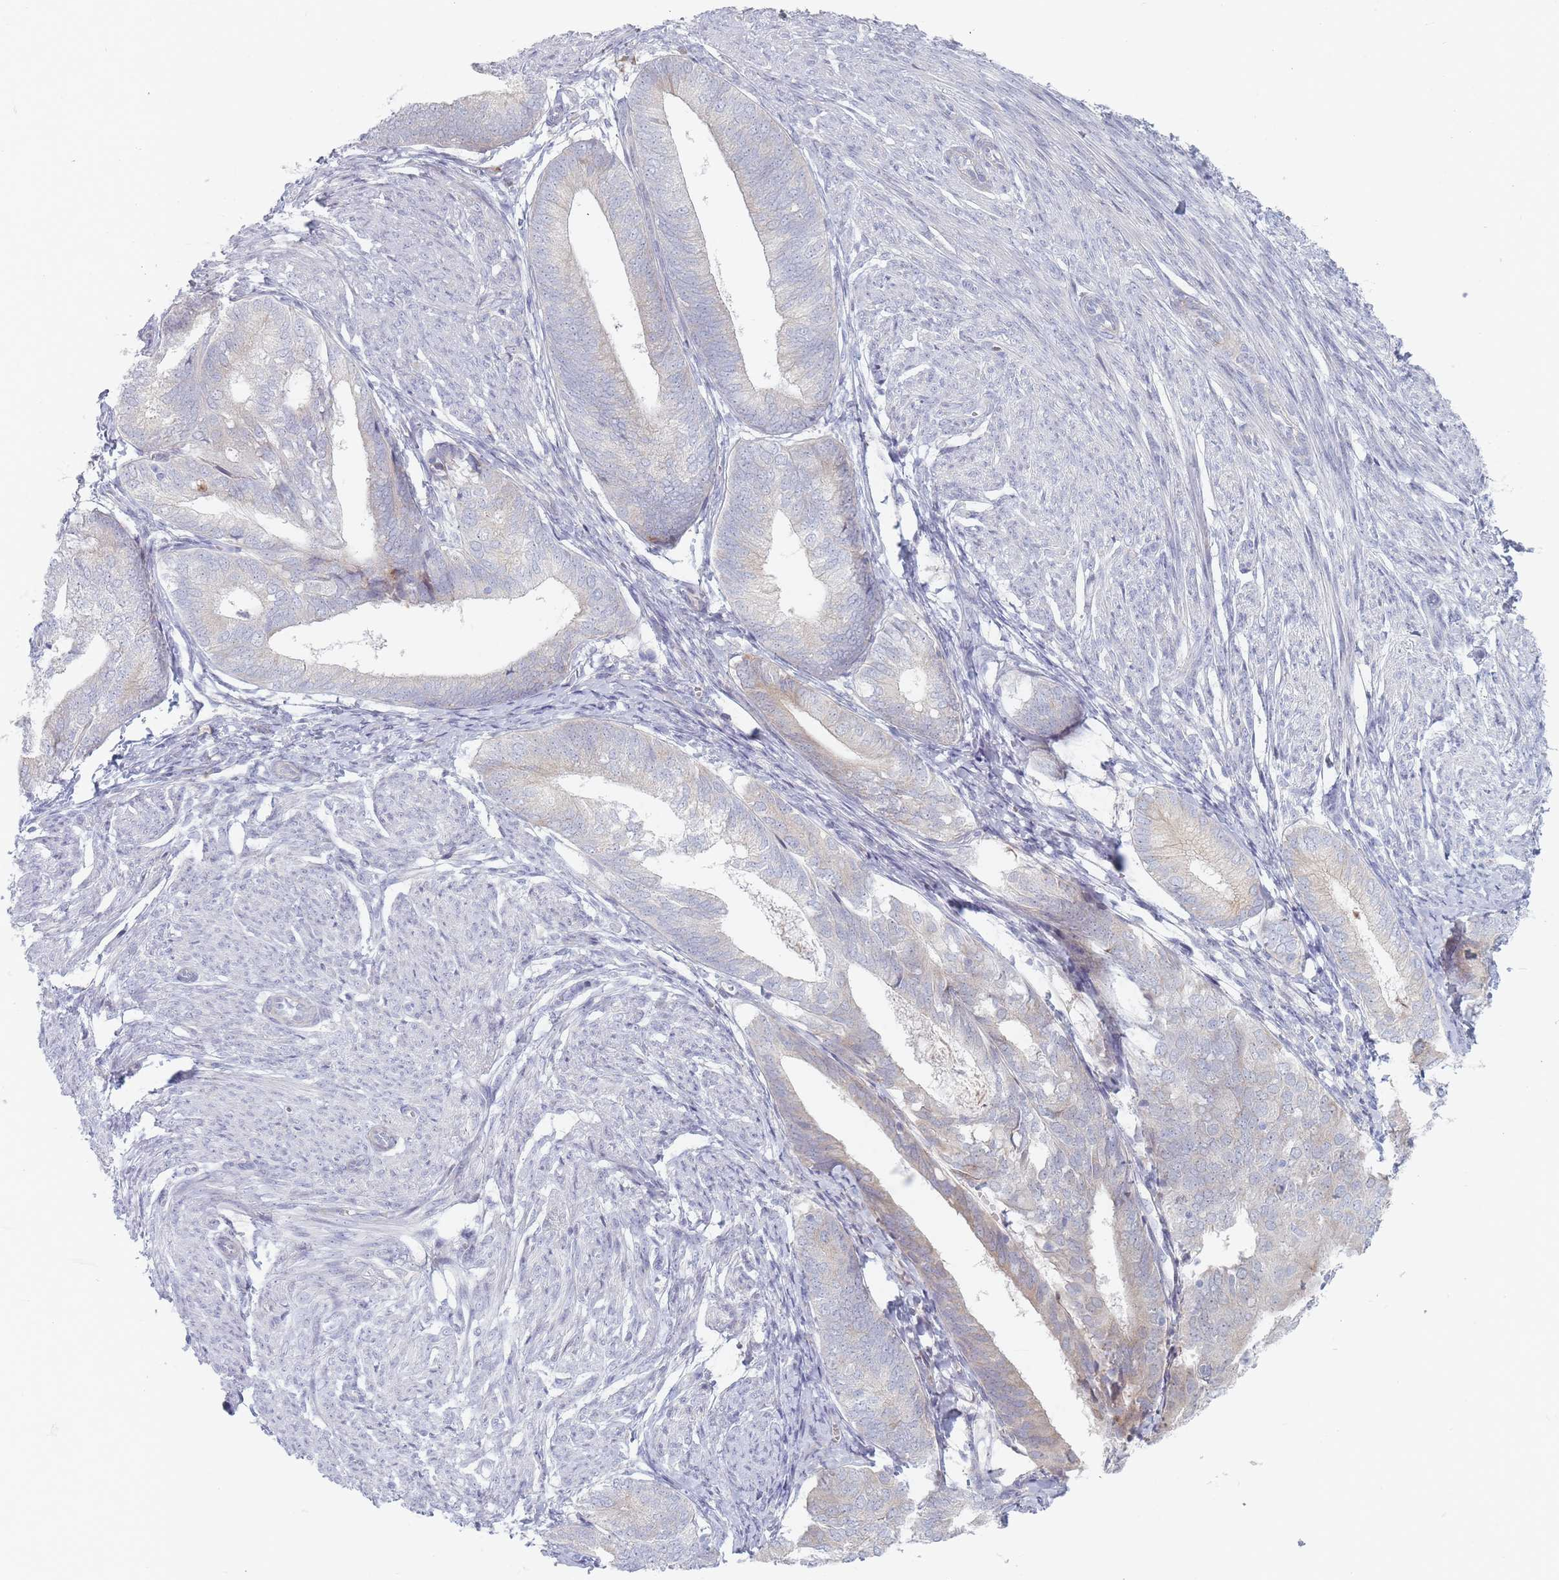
{"staining": {"intensity": "negative", "quantity": "none", "location": "none"}, "tissue": "endometrial cancer", "cell_type": "Tumor cells", "image_type": "cancer", "snomed": [{"axis": "morphology", "description": "Adenocarcinoma, NOS"}, {"axis": "topography", "description": "Endometrium"}], "caption": "Tumor cells are negative for brown protein staining in endometrial cancer (adenocarcinoma).", "gene": "SPATS1", "patient": {"sex": "female", "age": 87}}